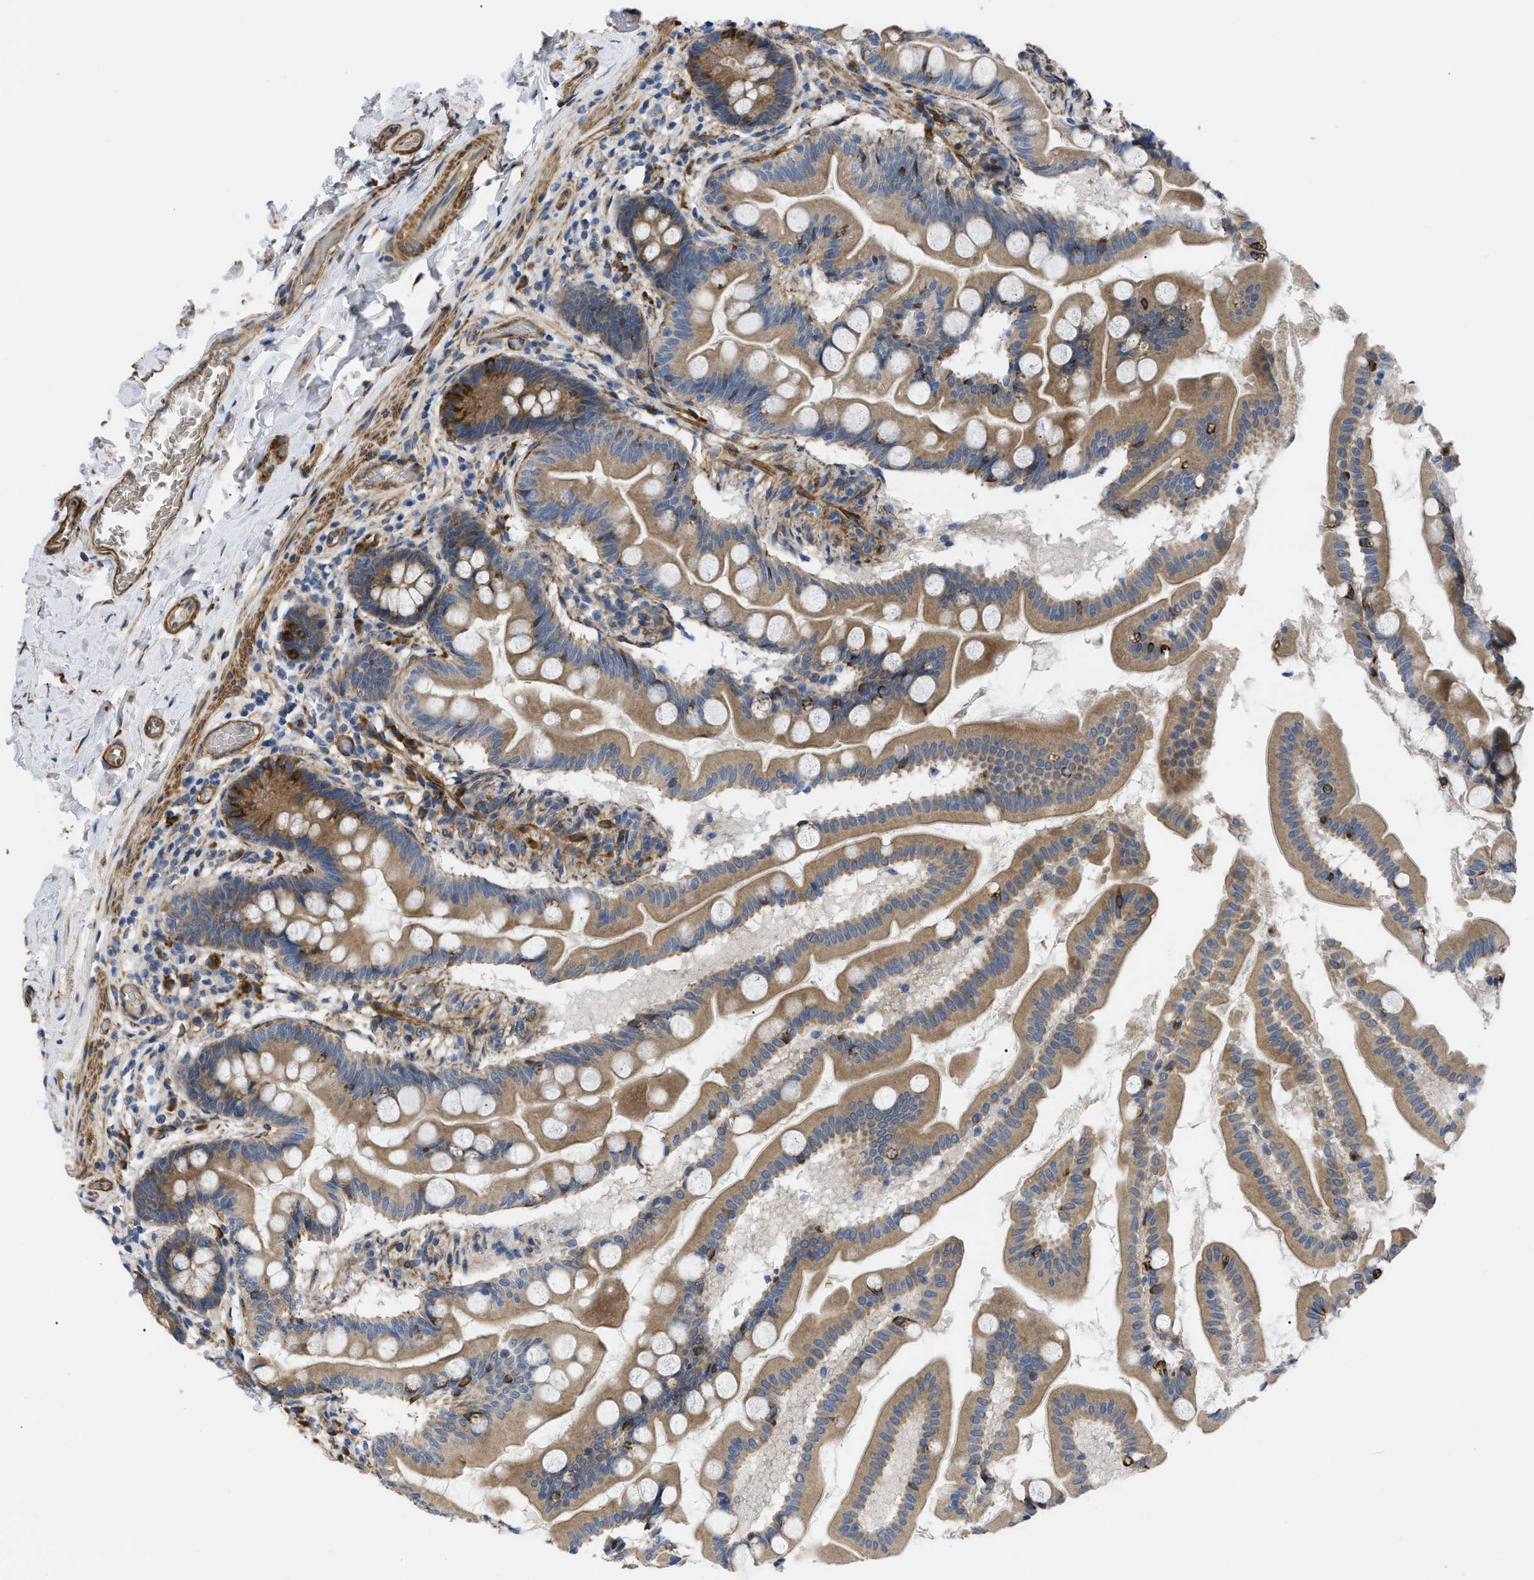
{"staining": {"intensity": "moderate", "quantity": ">75%", "location": "cytoplasmic/membranous"}, "tissue": "small intestine", "cell_type": "Glandular cells", "image_type": "normal", "snomed": [{"axis": "morphology", "description": "Normal tissue, NOS"}, {"axis": "topography", "description": "Small intestine"}], "caption": "DAB (3,3'-diaminobenzidine) immunohistochemical staining of benign human small intestine exhibits moderate cytoplasmic/membranous protein positivity in approximately >75% of glandular cells. (Brightfield microscopy of DAB IHC at high magnification).", "gene": "MYO10", "patient": {"sex": "female", "age": 56}}